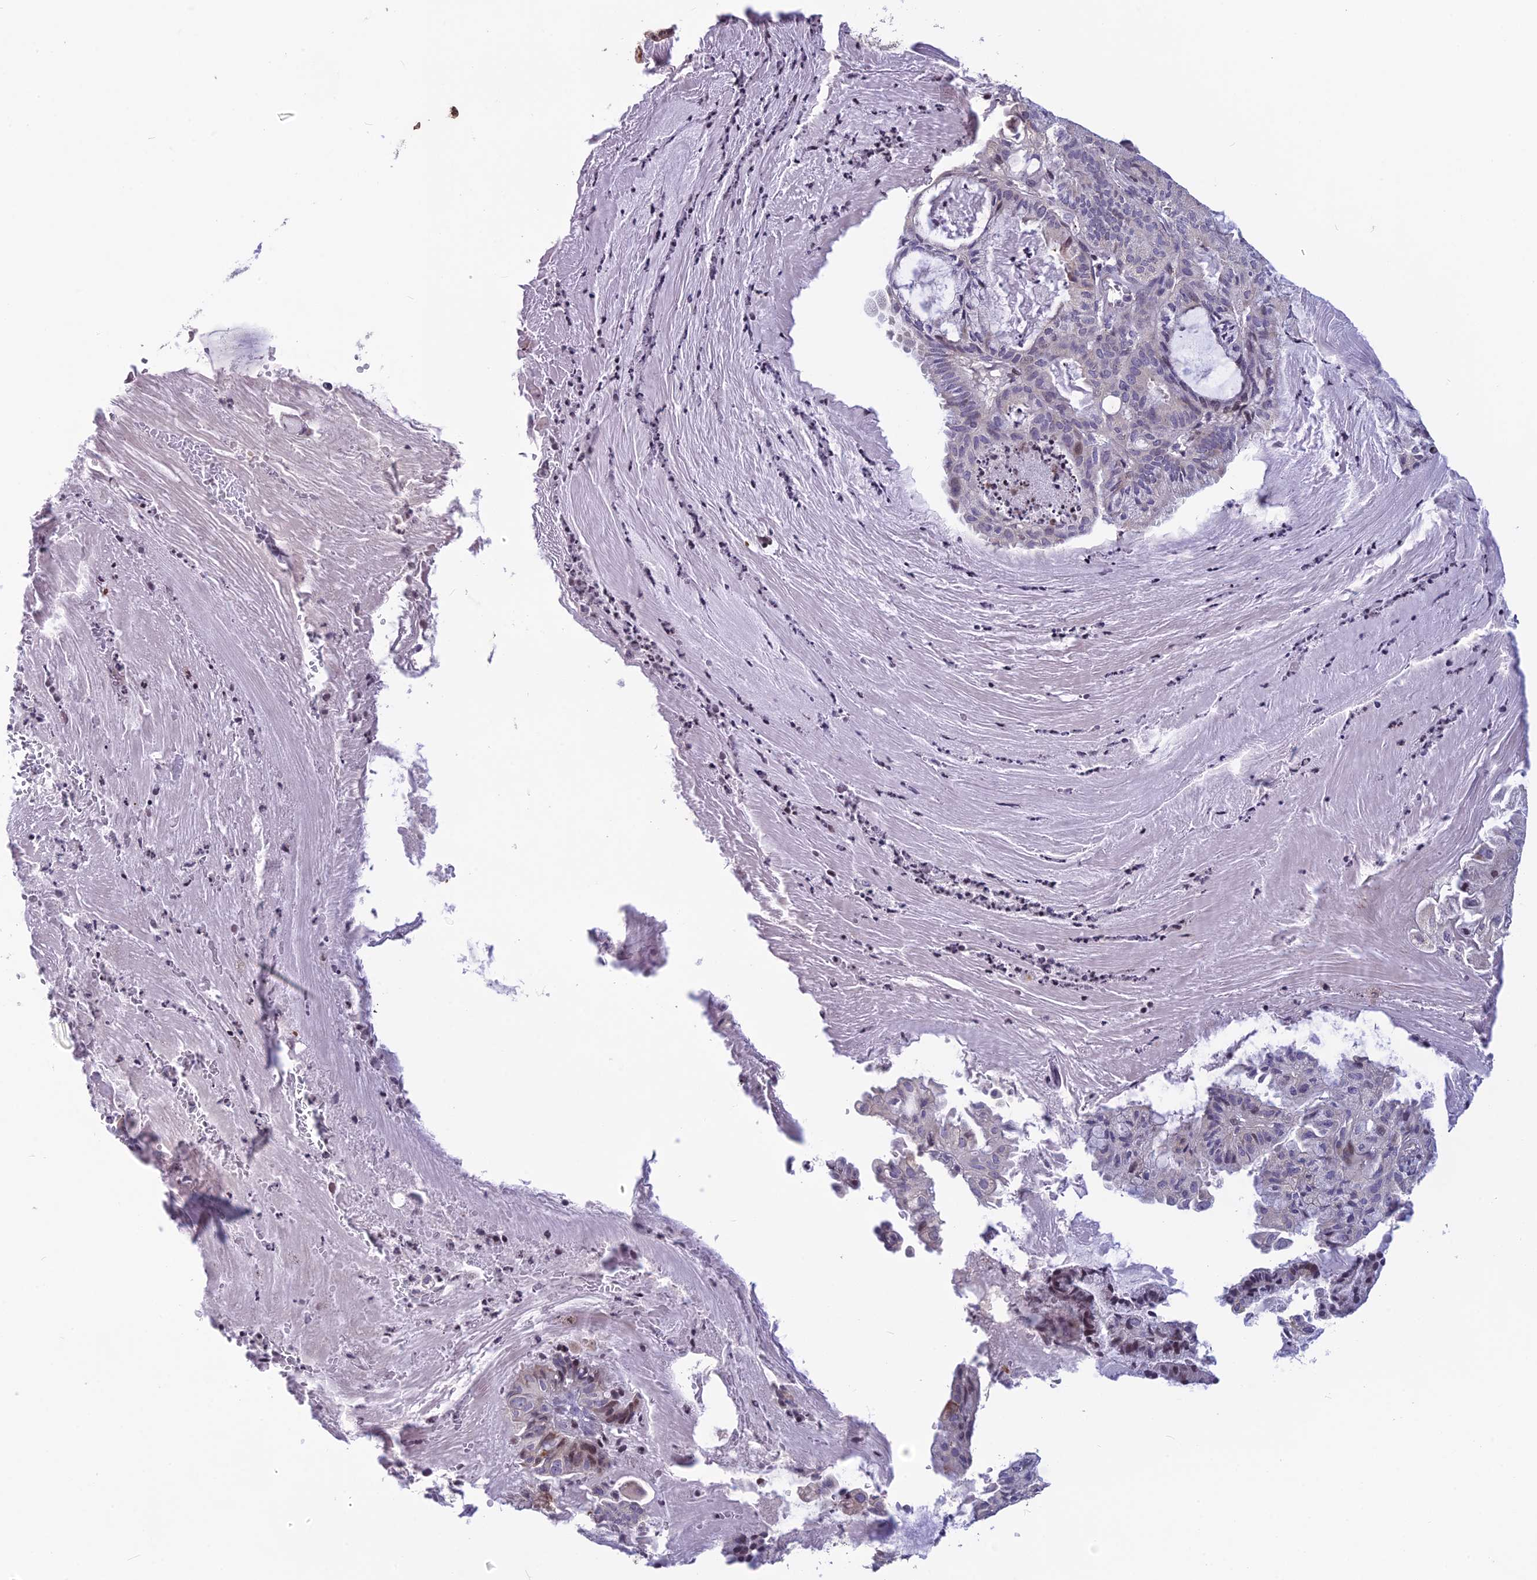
{"staining": {"intensity": "moderate", "quantity": "<25%", "location": "cytoplasmic/membranous"}, "tissue": "endometrial cancer", "cell_type": "Tumor cells", "image_type": "cancer", "snomed": [{"axis": "morphology", "description": "Adenocarcinoma, NOS"}, {"axis": "topography", "description": "Endometrium"}], "caption": "Immunohistochemical staining of endometrial cancer (adenocarcinoma) demonstrates low levels of moderate cytoplasmic/membranous protein positivity in approximately <25% of tumor cells.", "gene": "TMEM134", "patient": {"sex": "female", "age": 86}}